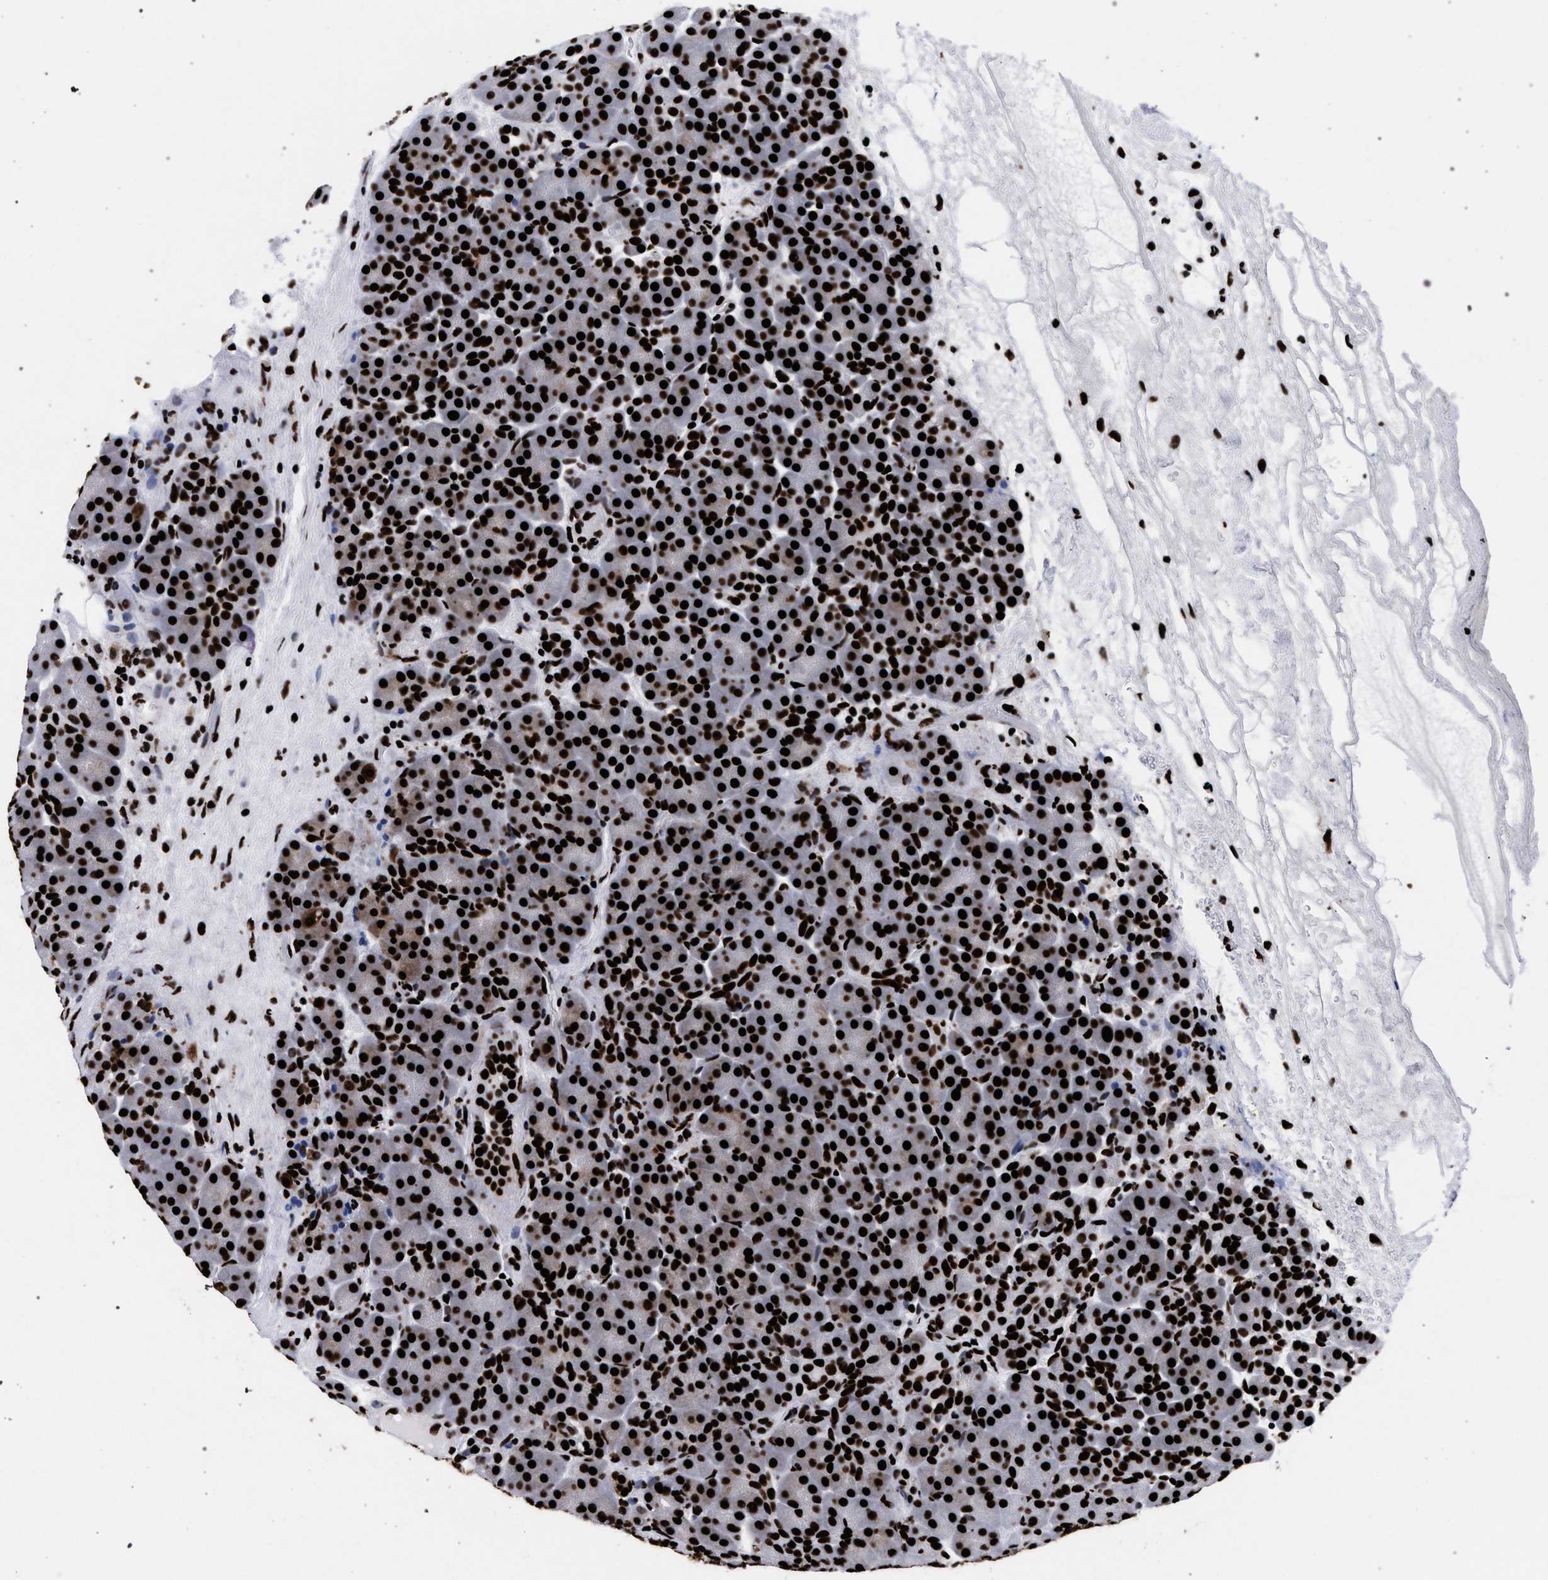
{"staining": {"intensity": "strong", "quantity": ">75%", "location": "nuclear"}, "tissue": "pancreas", "cell_type": "Exocrine glandular cells", "image_type": "normal", "snomed": [{"axis": "morphology", "description": "Normal tissue, NOS"}, {"axis": "topography", "description": "Pancreas"}], "caption": "Protein staining demonstrates strong nuclear staining in about >75% of exocrine glandular cells in unremarkable pancreas. (DAB = brown stain, brightfield microscopy at high magnification).", "gene": "HNRNPA1", "patient": {"sex": "male", "age": 66}}